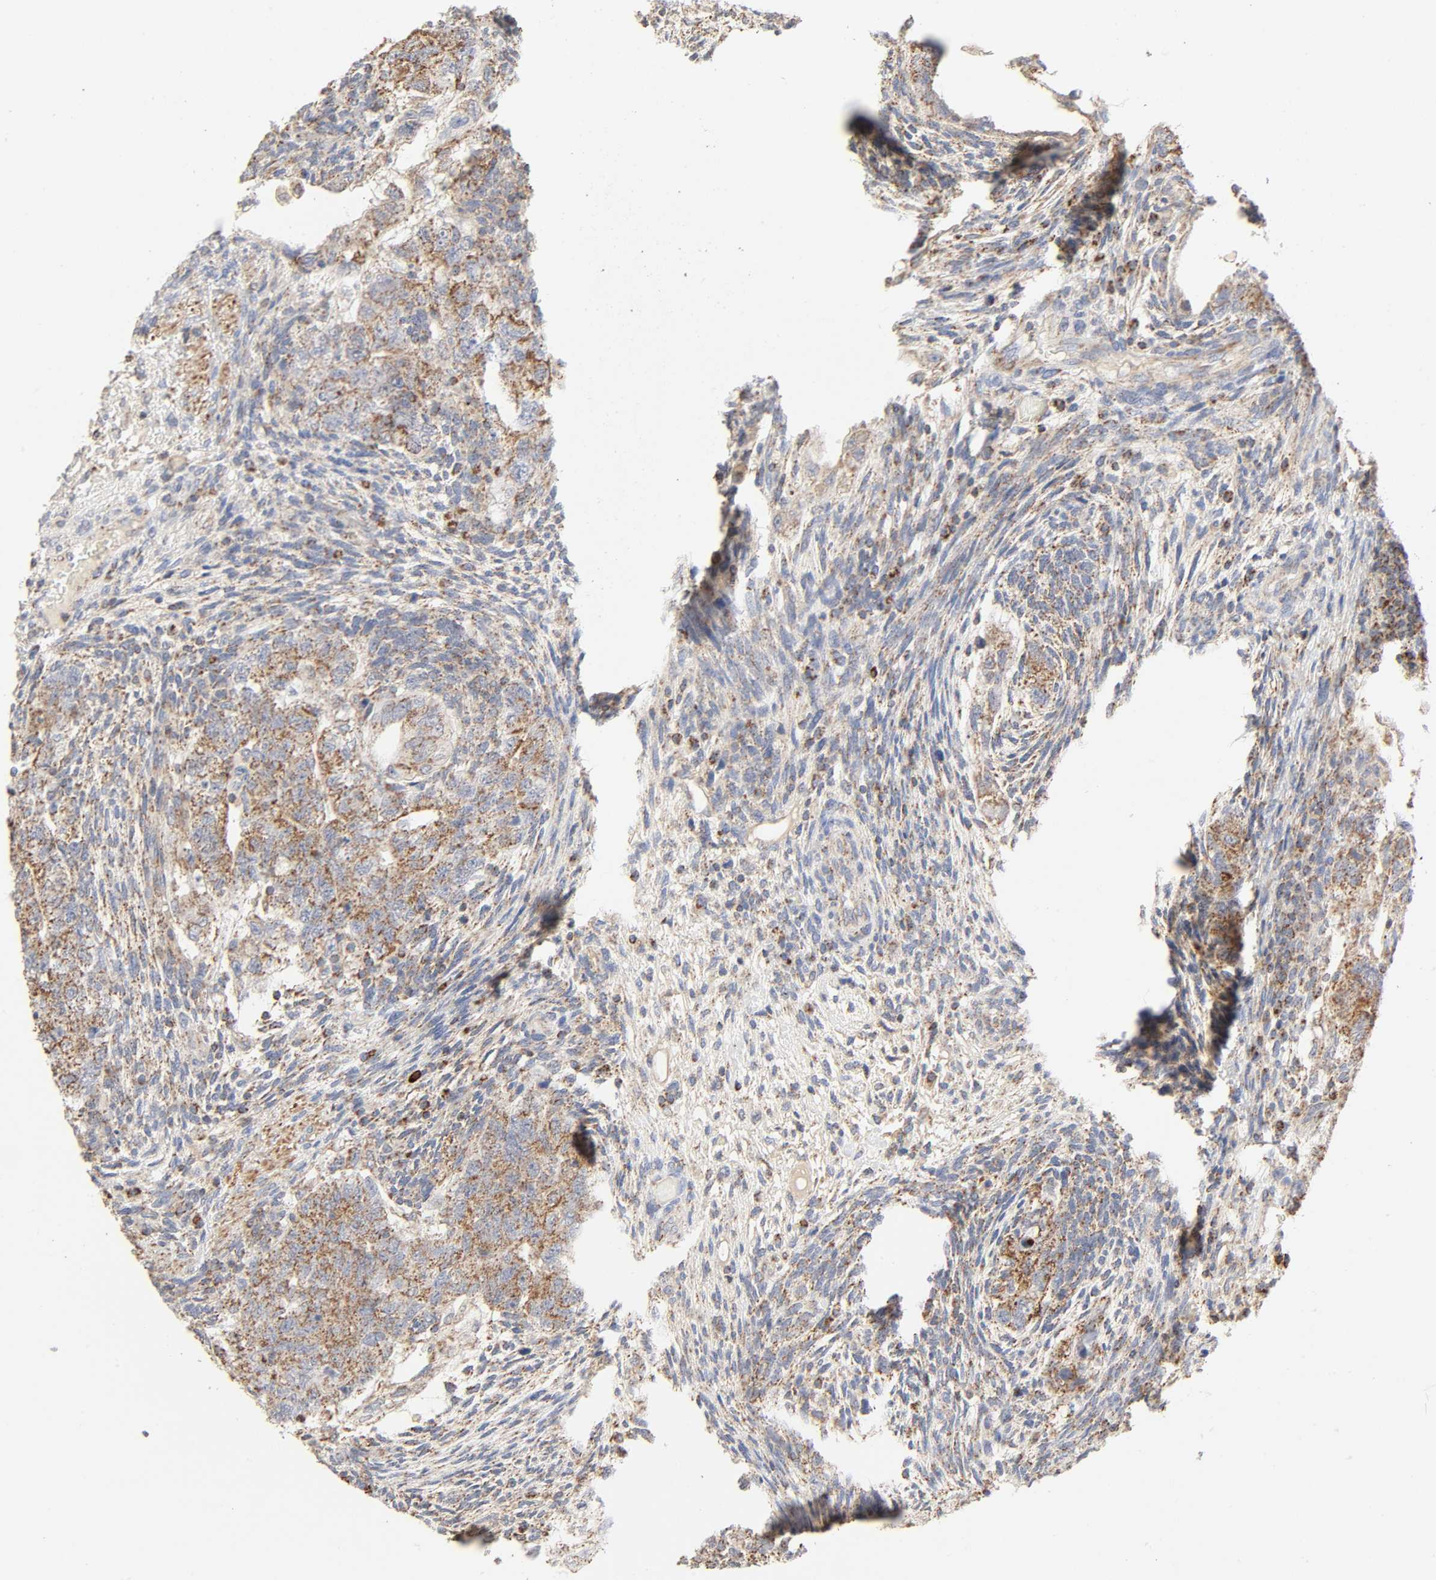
{"staining": {"intensity": "moderate", "quantity": ">75%", "location": "cytoplasmic/membranous"}, "tissue": "testis cancer", "cell_type": "Tumor cells", "image_type": "cancer", "snomed": [{"axis": "morphology", "description": "Normal tissue, NOS"}, {"axis": "morphology", "description": "Carcinoma, Embryonal, NOS"}, {"axis": "topography", "description": "Testis"}], "caption": "Approximately >75% of tumor cells in testis cancer (embryonal carcinoma) show moderate cytoplasmic/membranous protein expression as visualized by brown immunohistochemical staining.", "gene": "SYT16", "patient": {"sex": "male", "age": 36}}